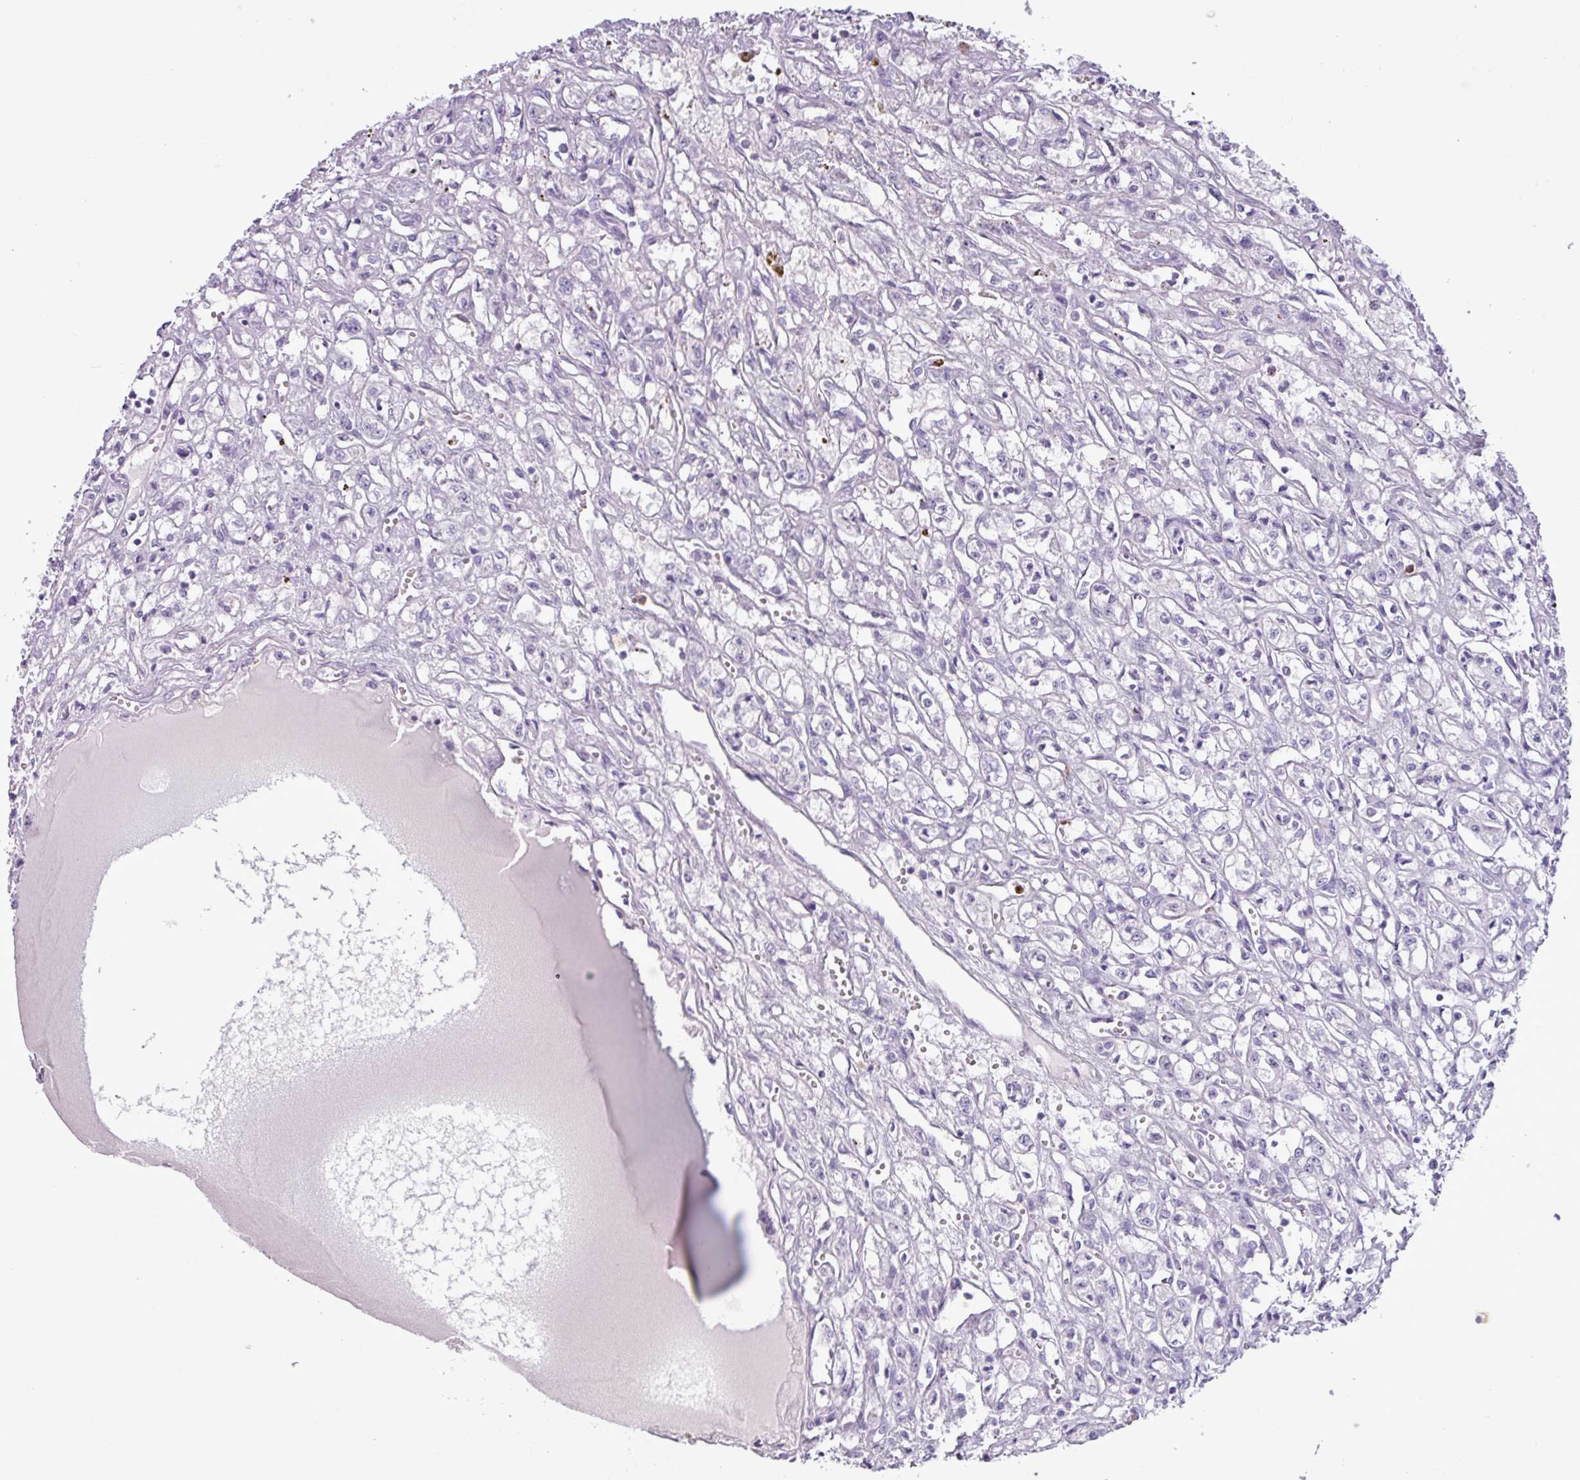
{"staining": {"intensity": "negative", "quantity": "none", "location": "none"}, "tissue": "renal cancer", "cell_type": "Tumor cells", "image_type": "cancer", "snomed": [{"axis": "morphology", "description": "Adenocarcinoma, NOS"}, {"axis": "topography", "description": "Kidney"}], "caption": "Histopathology image shows no protein positivity in tumor cells of renal cancer (adenocarcinoma) tissue.", "gene": "TMEM178A", "patient": {"sex": "male", "age": 56}}